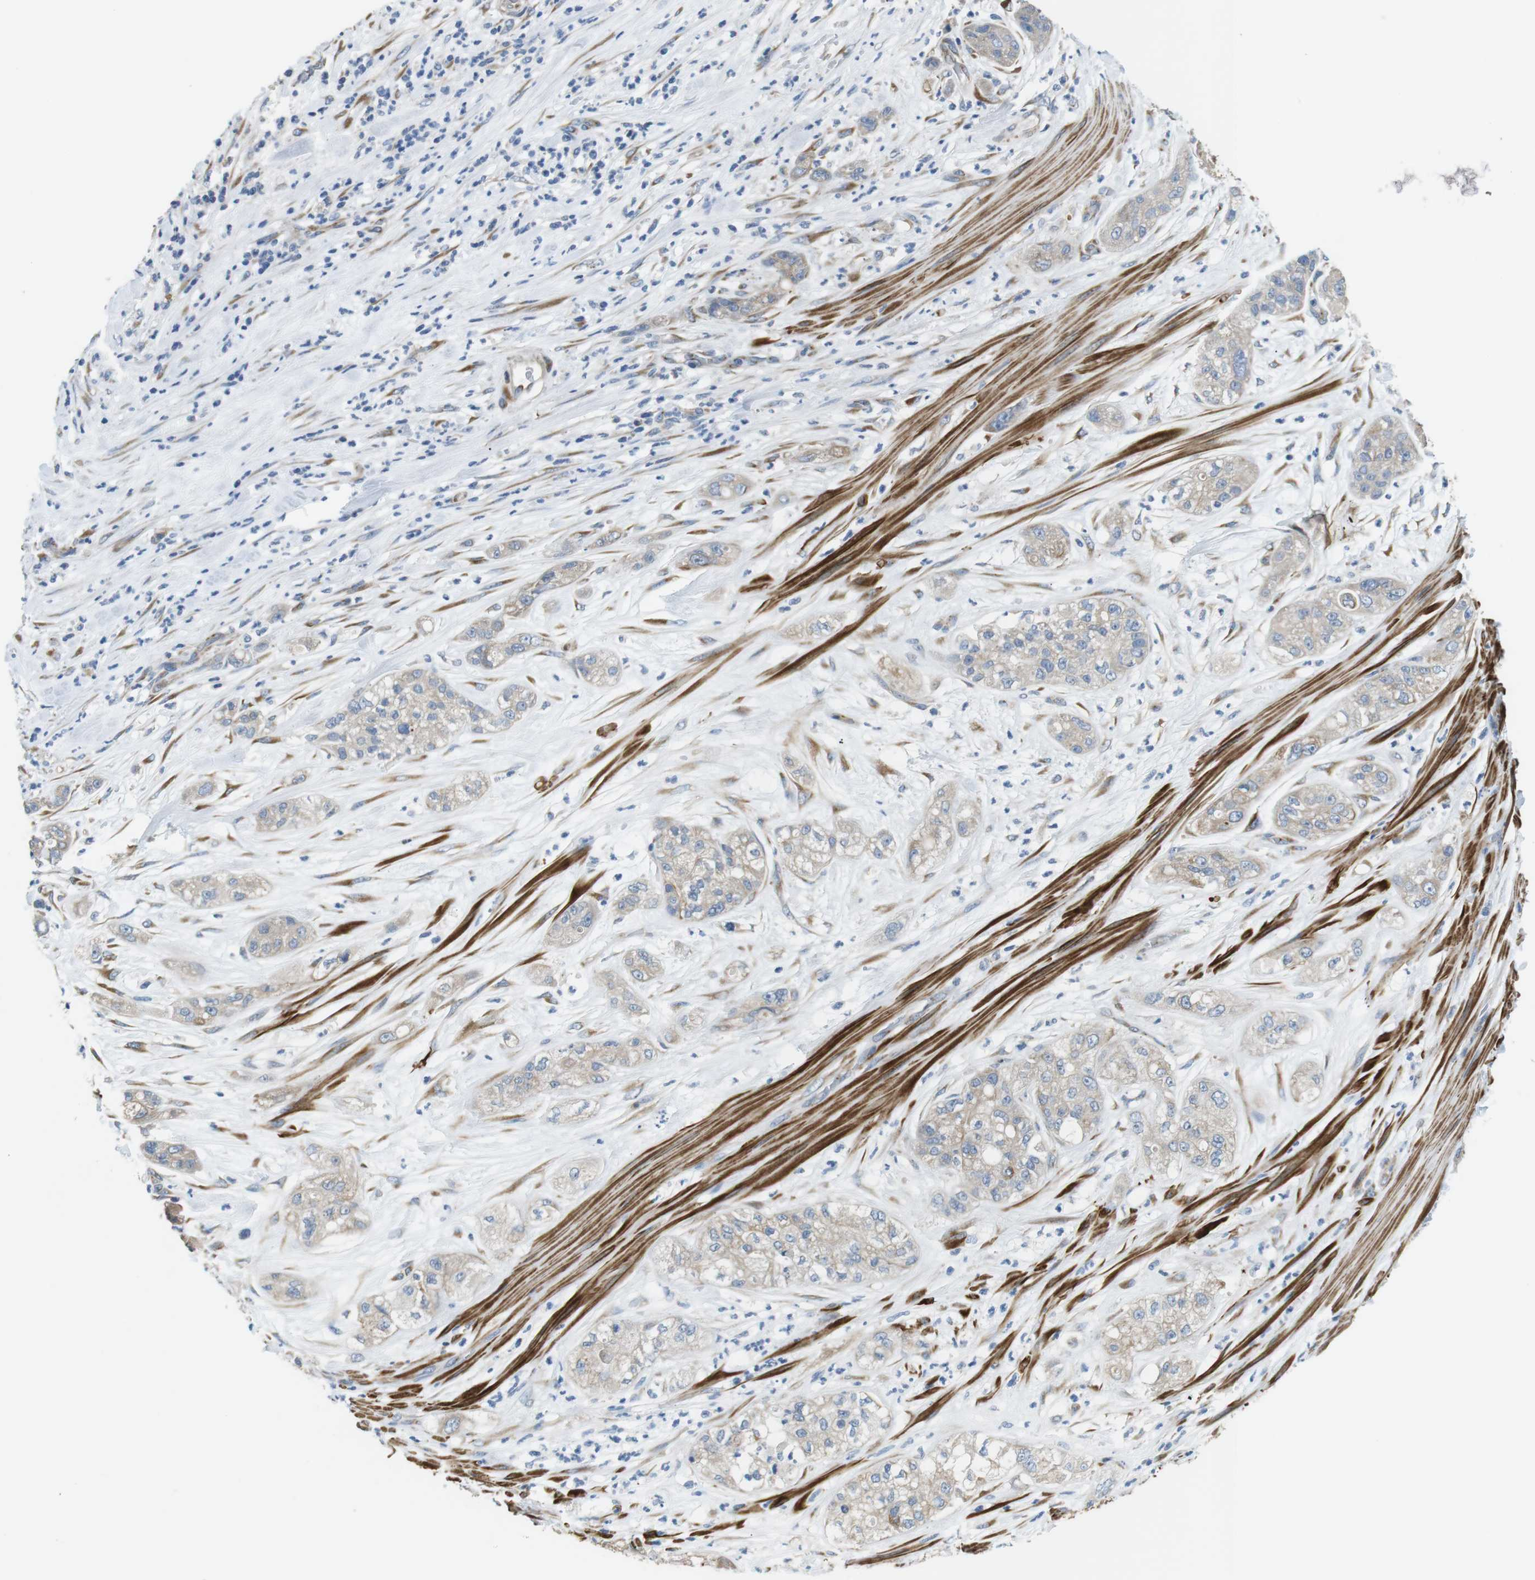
{"staining": {"intensity": "negative", "quantity": "none", "location": "none"}, "tissue": "pancreatic cancer", "cell_type": "Tumor cells", "image_type": "cancer", "snomed": [{"axis": "morphology", "description": "Adenocarcinoma, NOS"}, {"axis": "topography", "description": "Pancreas"}], "caption": "Tumor cells show no significant staining in pancreatic cancer (adenocarcinoma).", "gene": "UNC5CL", "patient": {"sex": "female", "age": 78}}